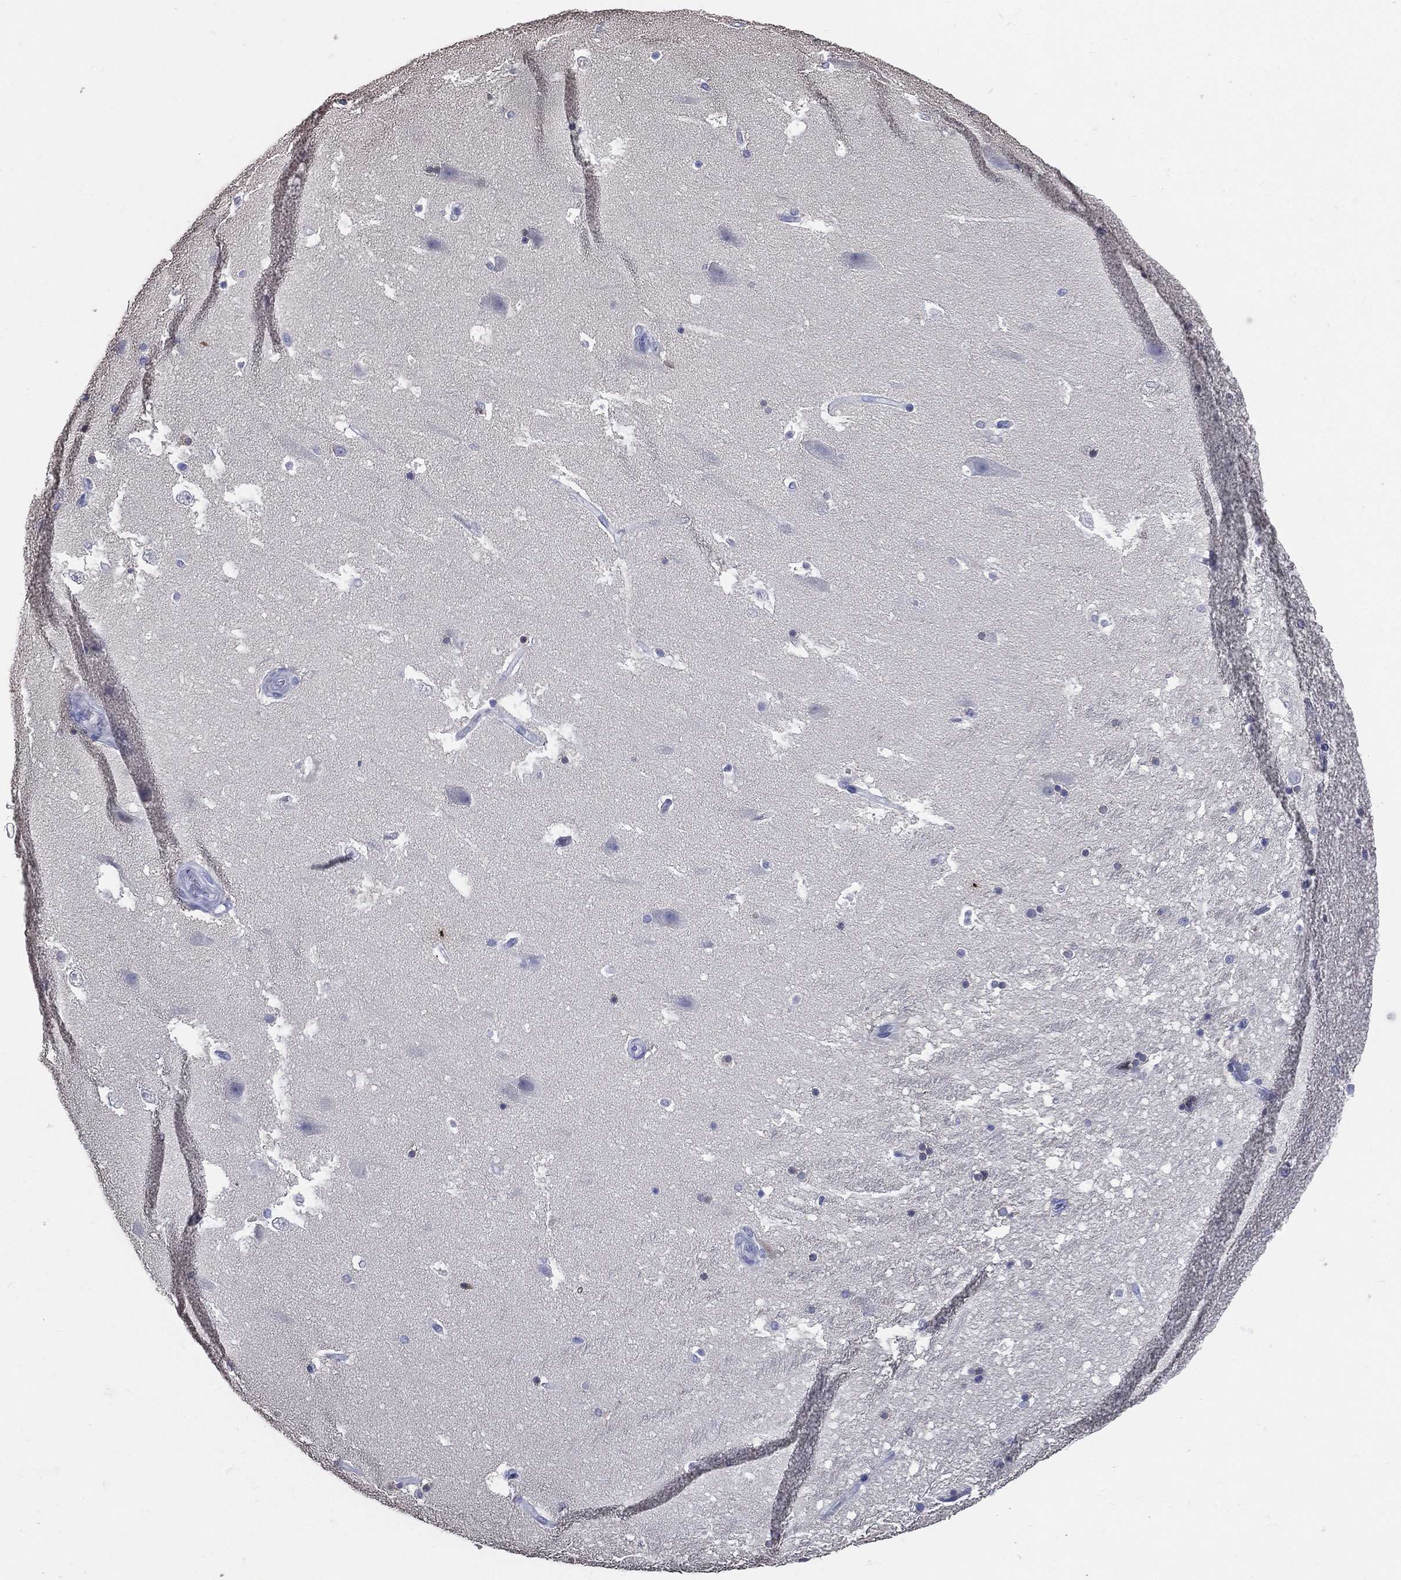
{"staining": {"intensity": "negative", "quantity": "none", "location": "none"}, "tissue": "hippocampus", "cell_type": "Glial cells", "image_type": "normal", "snomed": [{"axis": "morphology", "description": "Normal tissue, NOS"}, {"axis": "topography", "description": "Hippocampus"}], "caption": "The IHC micrograph has no significant expression in glial cells of hippocampus. Brightfield microscopy of IHC stained with DAB (3,3'-diaminobenzidine) (brown) and hematoxylin (blue), captured at high magnification.", "gene": "DPYS", "patient": {"sex": "male", "age": 51}}